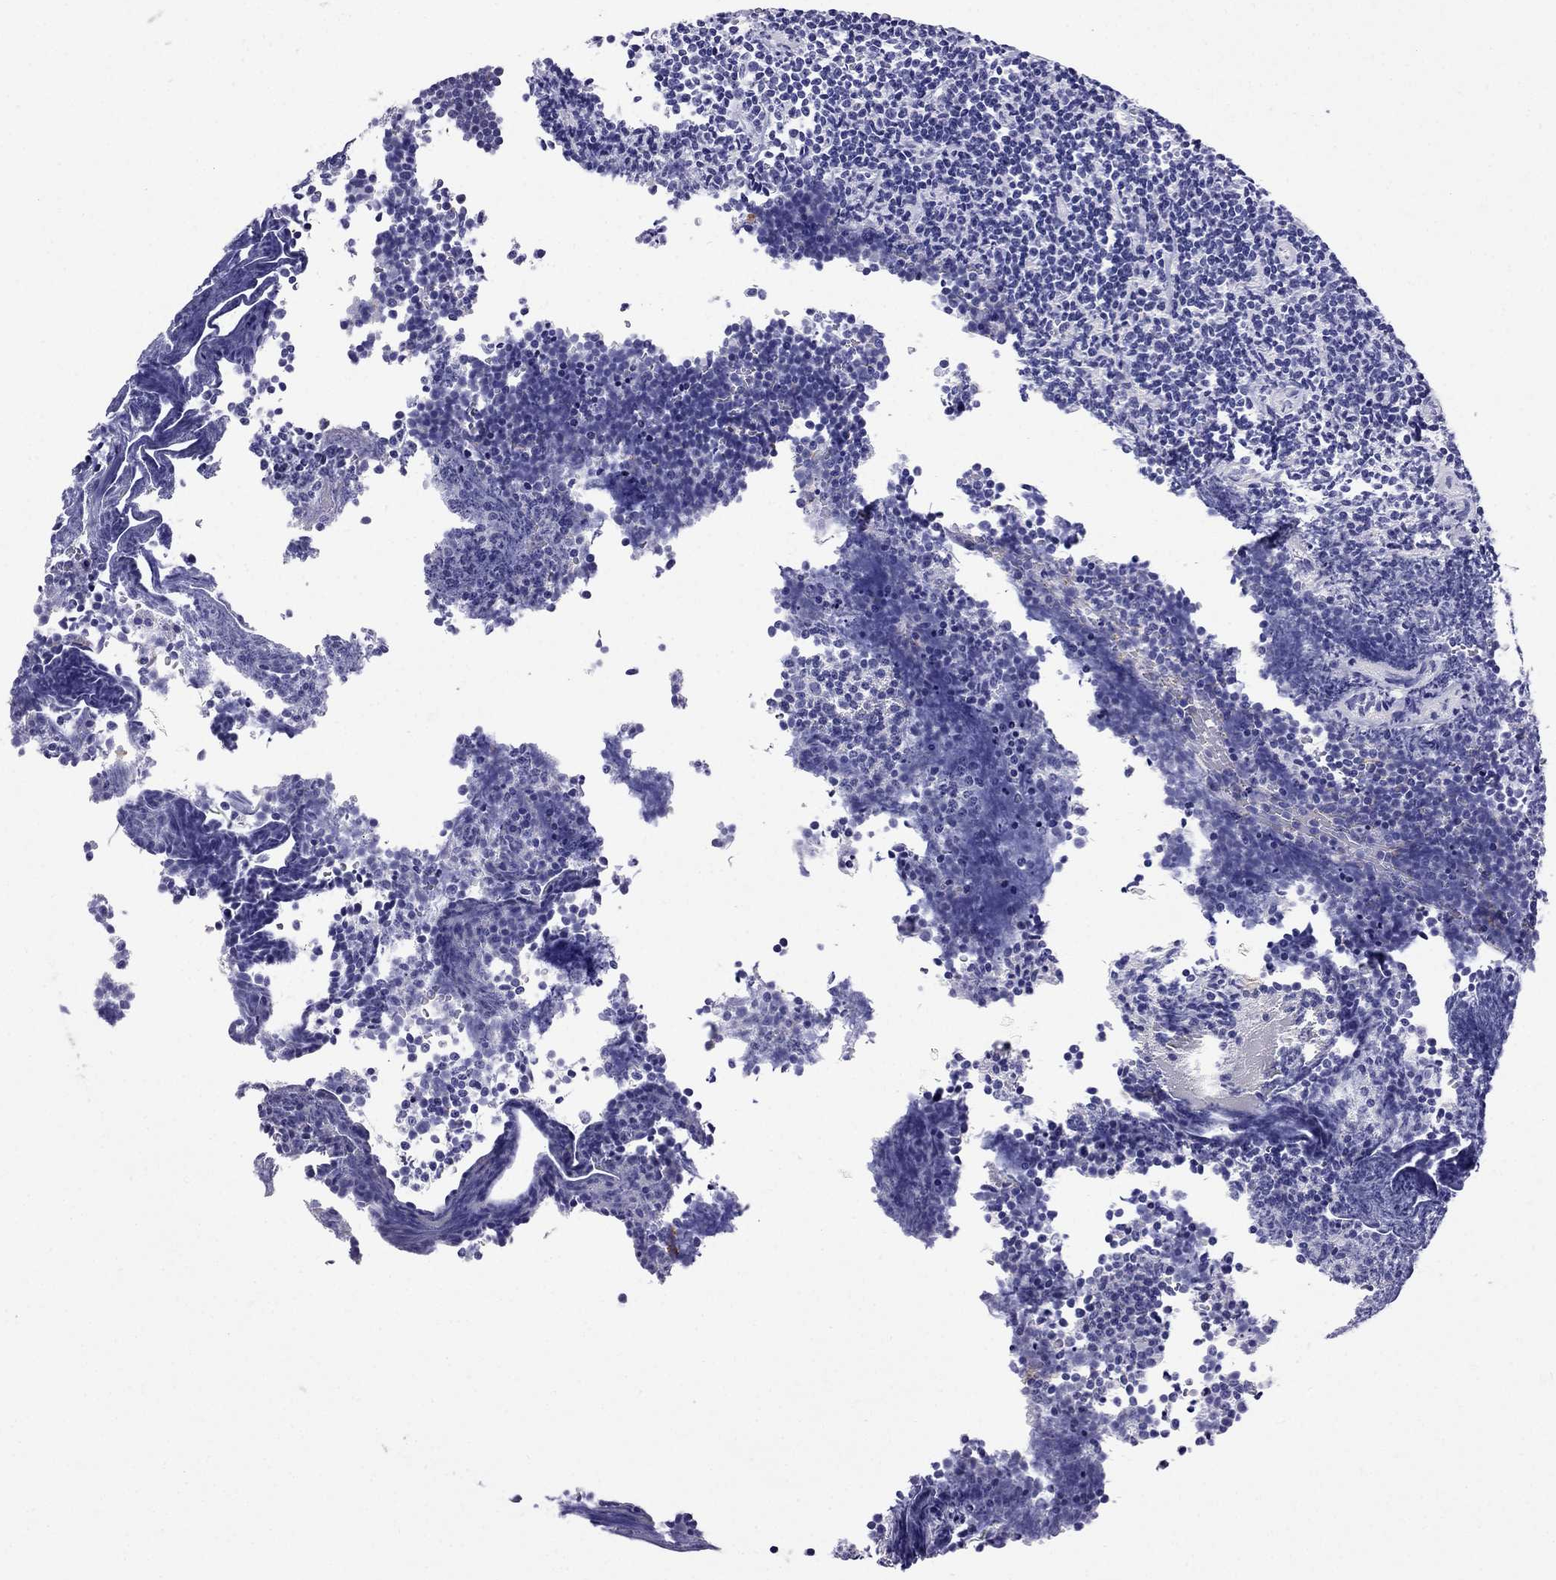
{"staining": {"intensity": "negative", "quantity": "none", "location": "none"}, "tissue": "lymphoma", "cell_type": "Tumor cells", "image_type": "cancer", "snomed": [{"axis": "morphology", "description": "Malignant lymphoma, non-Hodgkin's type, Low grade"}, {"axis": "topography", "description": "Brain"}], "caption": "Tumor cells are negative for brown protein staining in lymphoma.", "gene": "GPR50", "patient": {"sex": "female", "age": 66}}